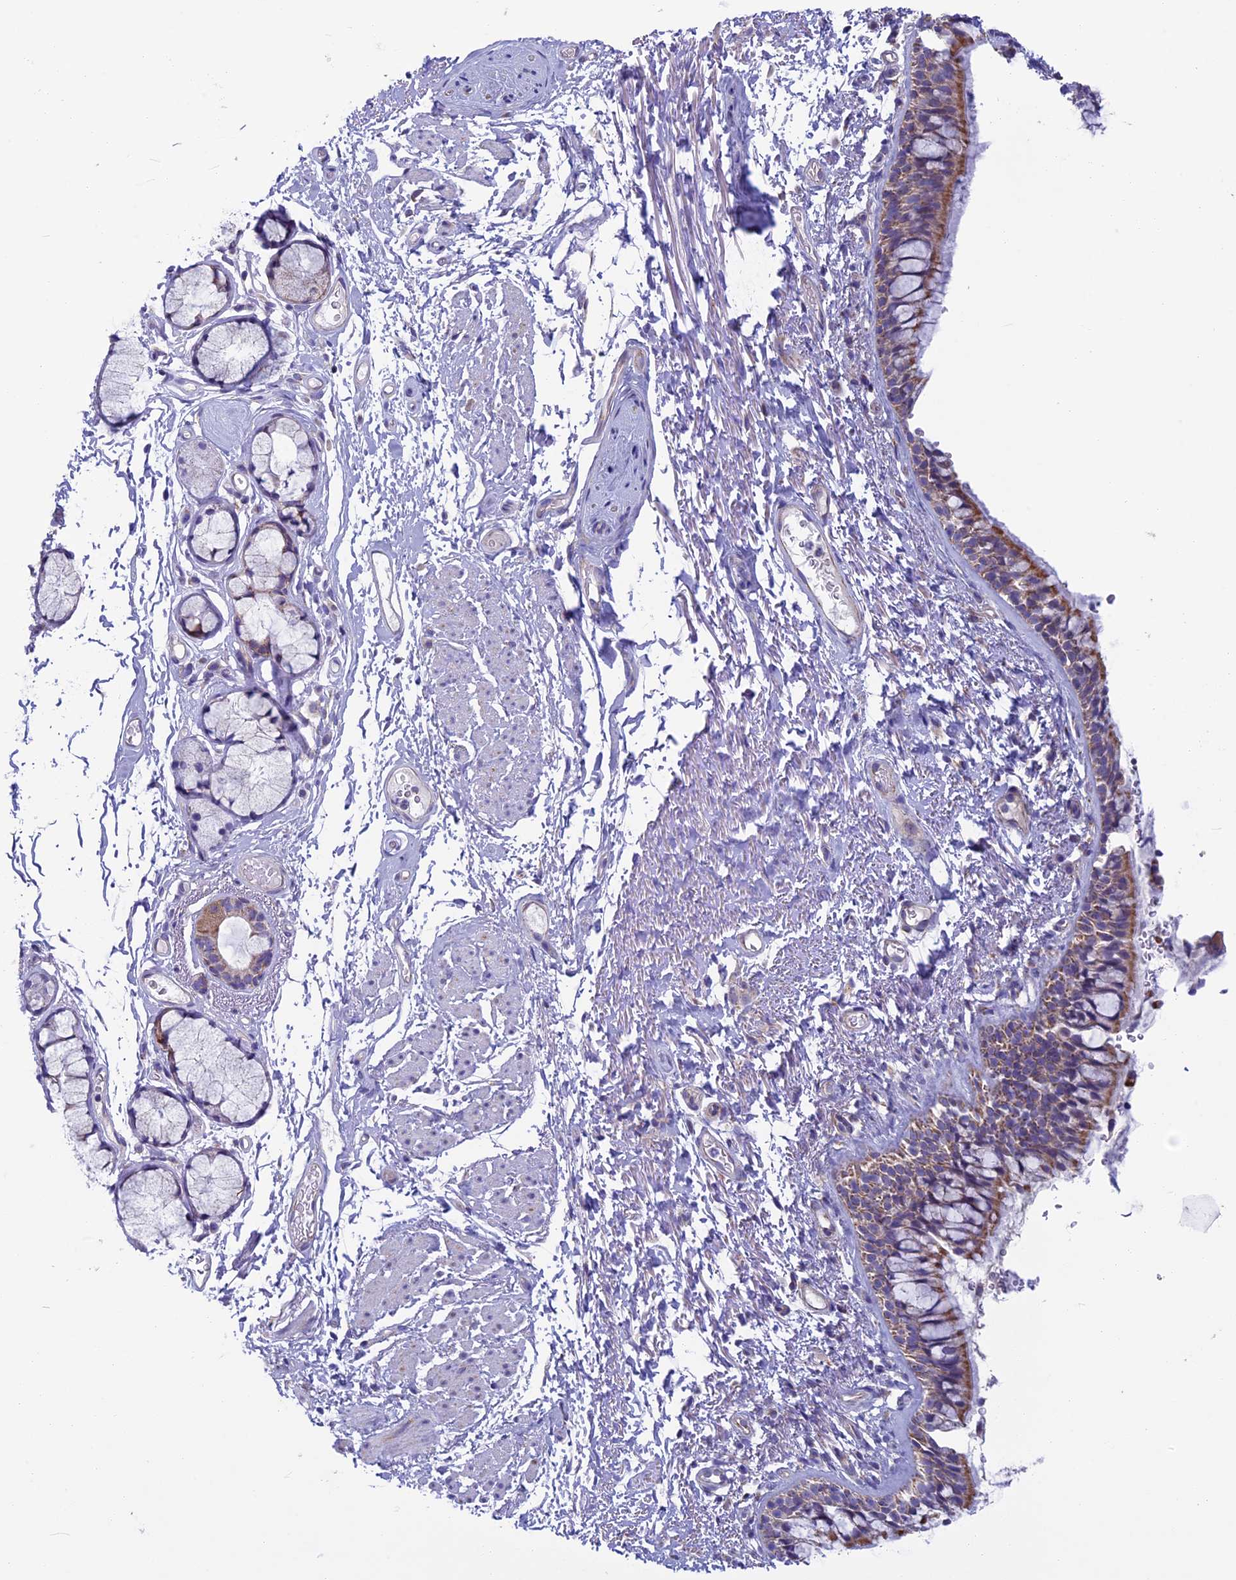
{"staining": {"intensity": "moderate", "quantity": ">75%", "location": "cytoplasmic/membranous"}, "tissue": "bronchus", "cell_type": "Respiratory epithelial cells", "image_type": "normal", "snomed": [{"axis": "morphology", "description": "Normal tissue, NOS"}, {"axis": "topography", "description": "Cartilage tissue"}, {"axis": "topography", "description": "Bronchus"}], "caption": "An image of bronchus stained for a protein shows moderate cytoplasmic/membranous brown staining in respiratory epithelial cells. Using DAB (brown) and hematoxylin (blue) stains, captured at high magnification using brightfield microscopy.", "gene": "MFSD12", "patient": {"sex": "female", "age": 73}}